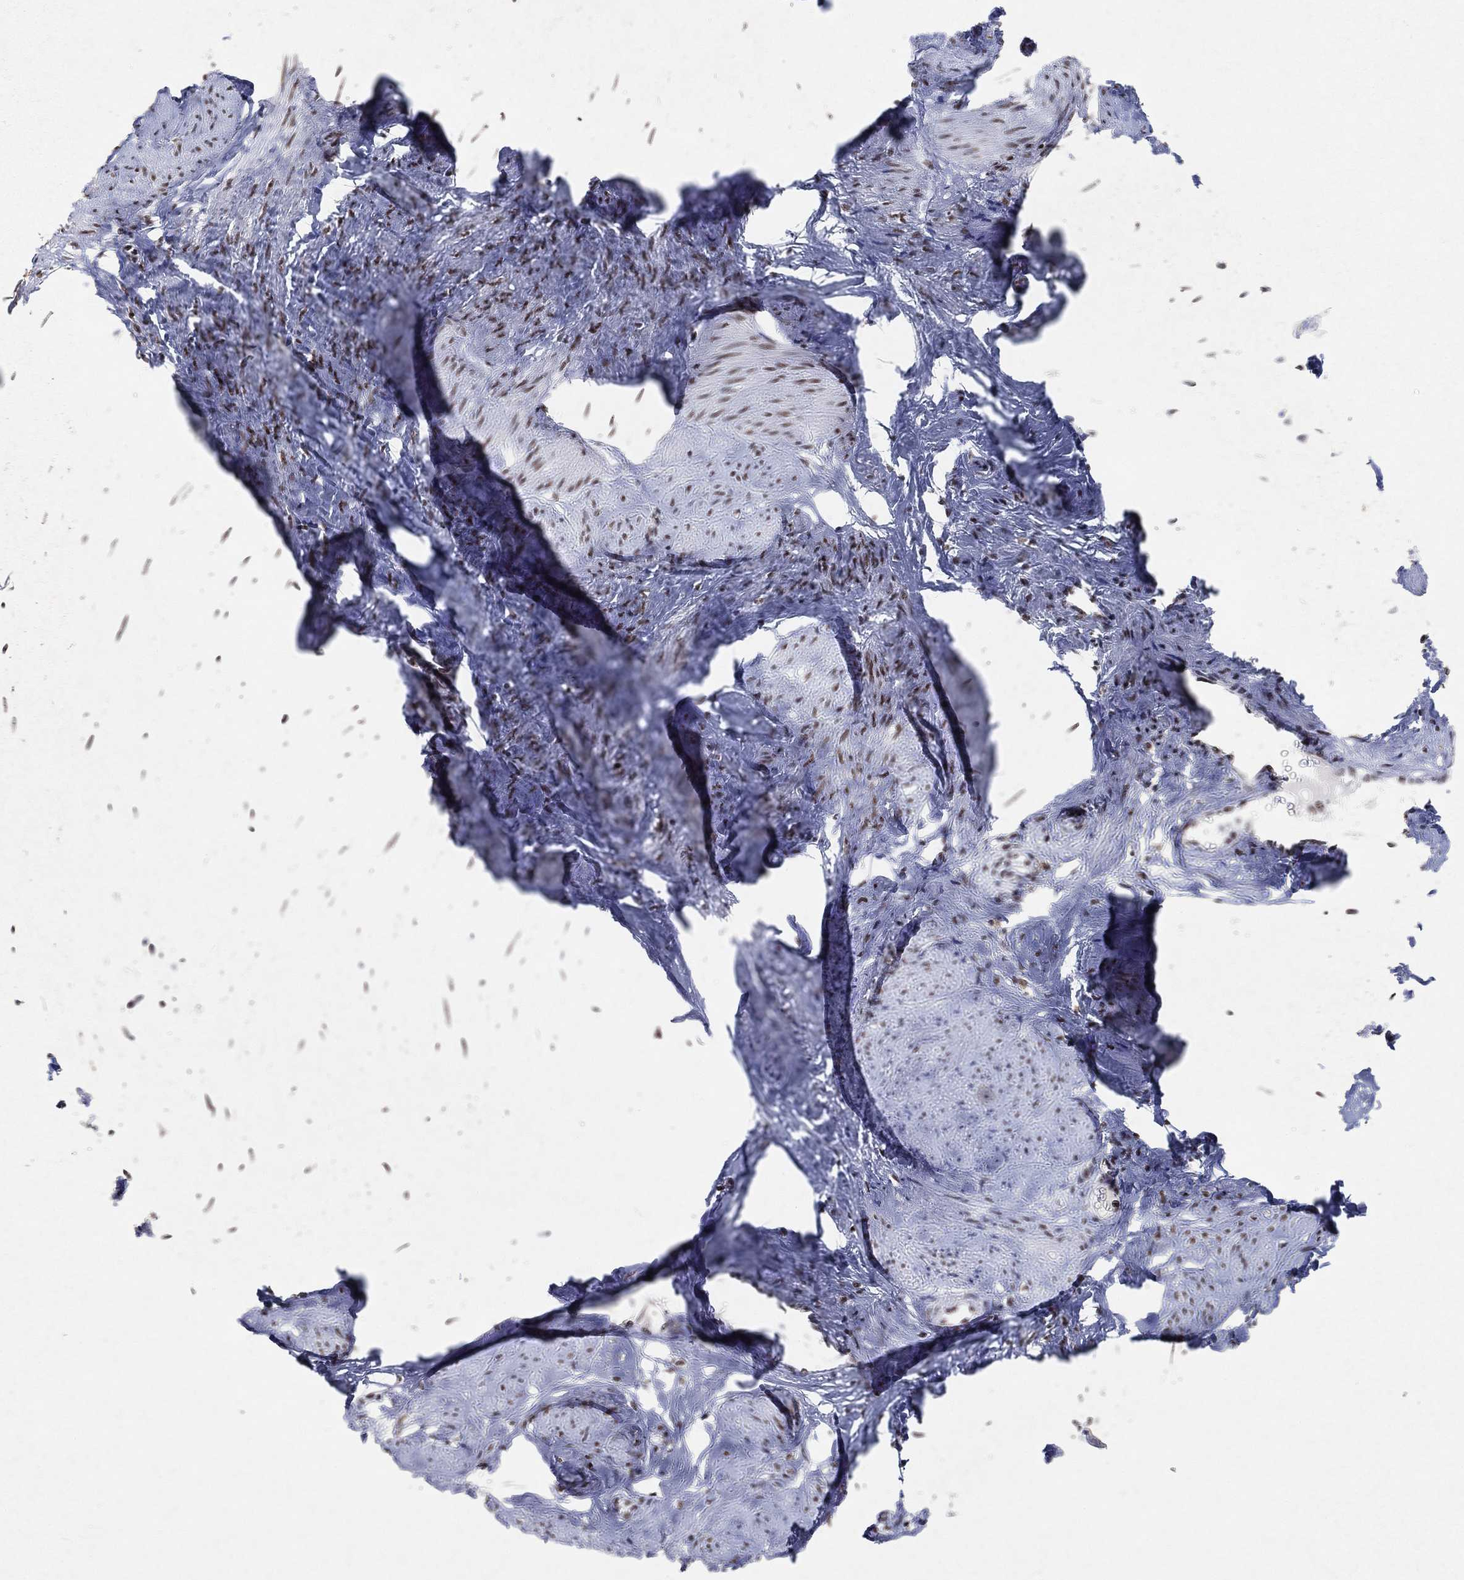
{"staining": {"intensity": "moderate", "quantity": ">75%", "location": "nuclear"}, "tissue": "smooth muscle", "cell_type": "Smooth muscle cells", "image_type": "normal", "snomed": [{"axis": "morphology", "description": "Normal tissue, NOS"}, {"axis": "topography", "description": "Smooth muscle"}], "caption": "Protein staining demonstrates moderate nuclear positivity in approximately >75% of smooth muscle cells in benign smooth muscle.", "gene": "DDX27", "patient": {"sex": "female", "age": 48}}